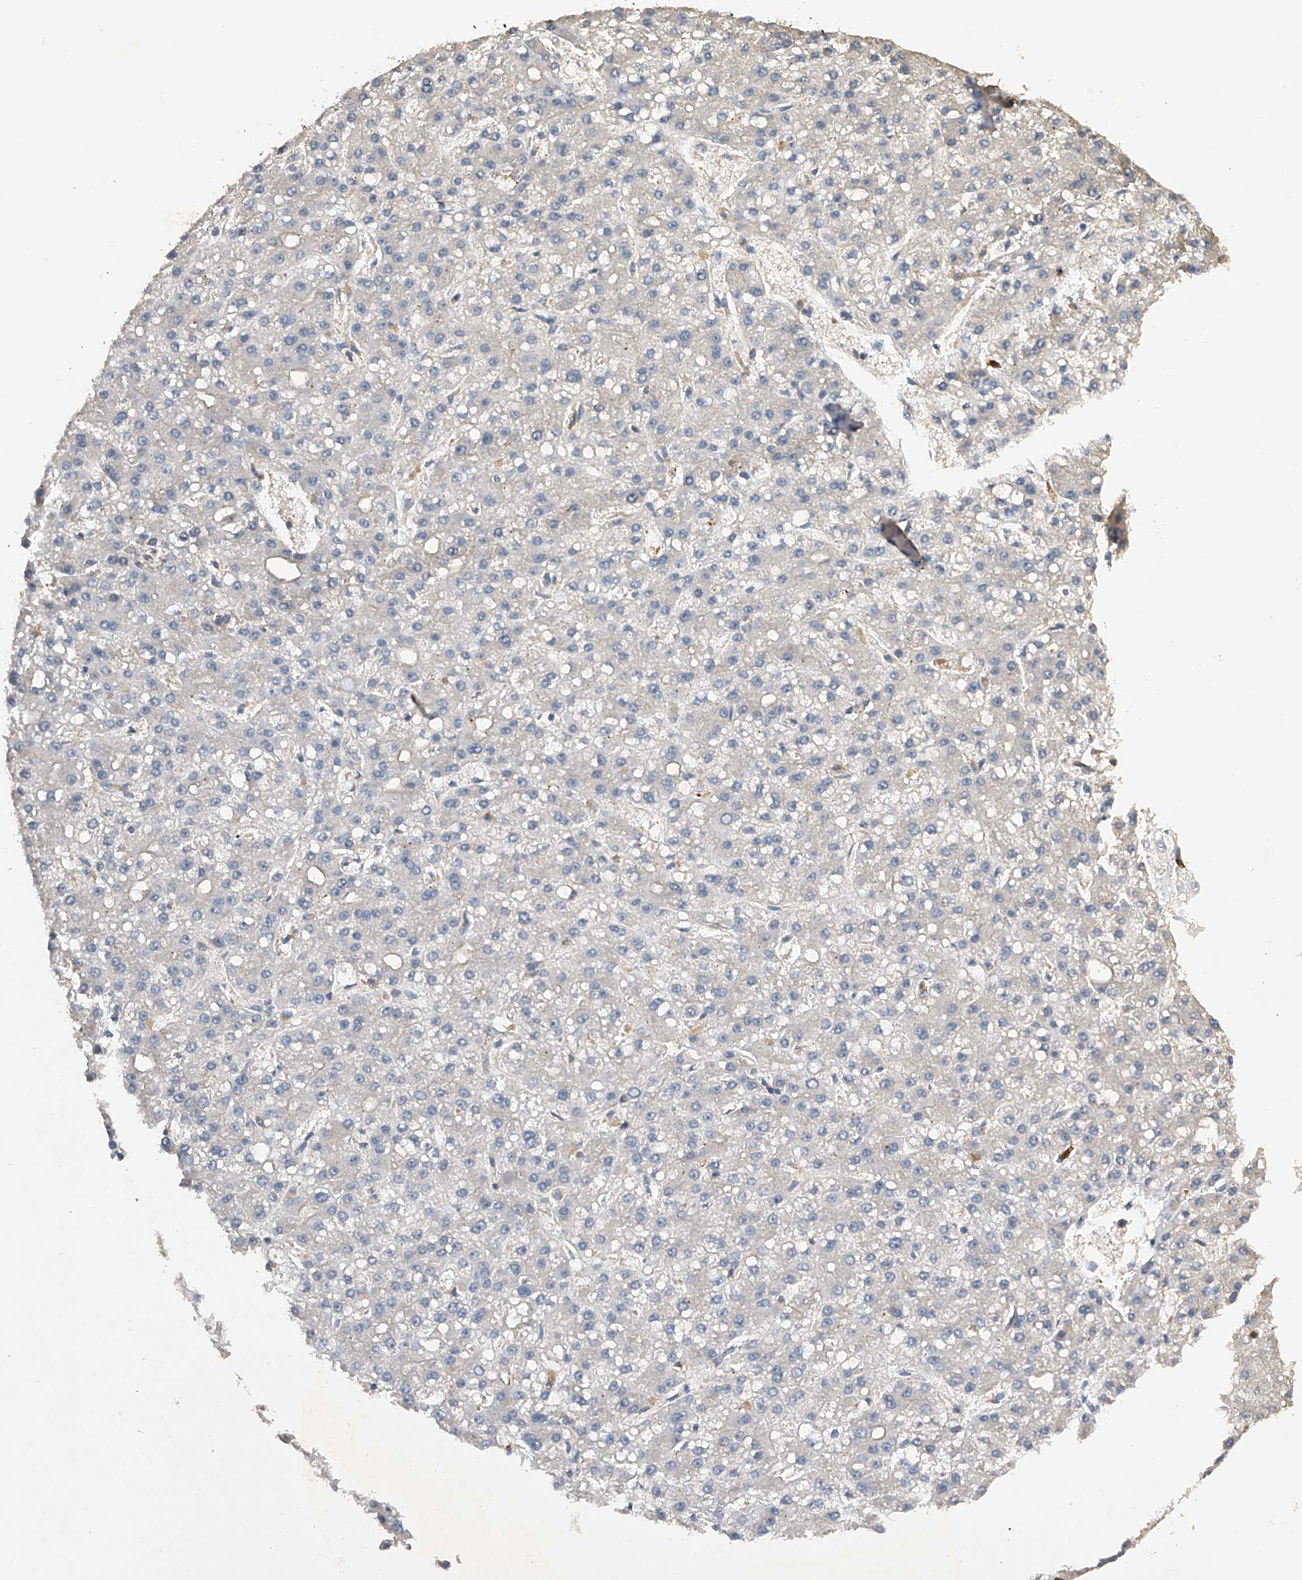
{"staining": {"intensity": "negative", "quantity": "none", "location": "none"}, "tissue": "liver cancer", "cell_type": "Tumor cells", "image_type": "cancer", "snomed": [{"axis": "morphology", "description": "Carcinoma, Hepatocellular, NOS"}, {"axis": "topography", "description": "Liver"}], "caption": "Immunohistochemistry histopathology image of liver cancer stained for a protein (brown), which exhibits no staining in tumor cells.", "gene": "PTPRA", "patient": {"sex": "male", "age": 67}}